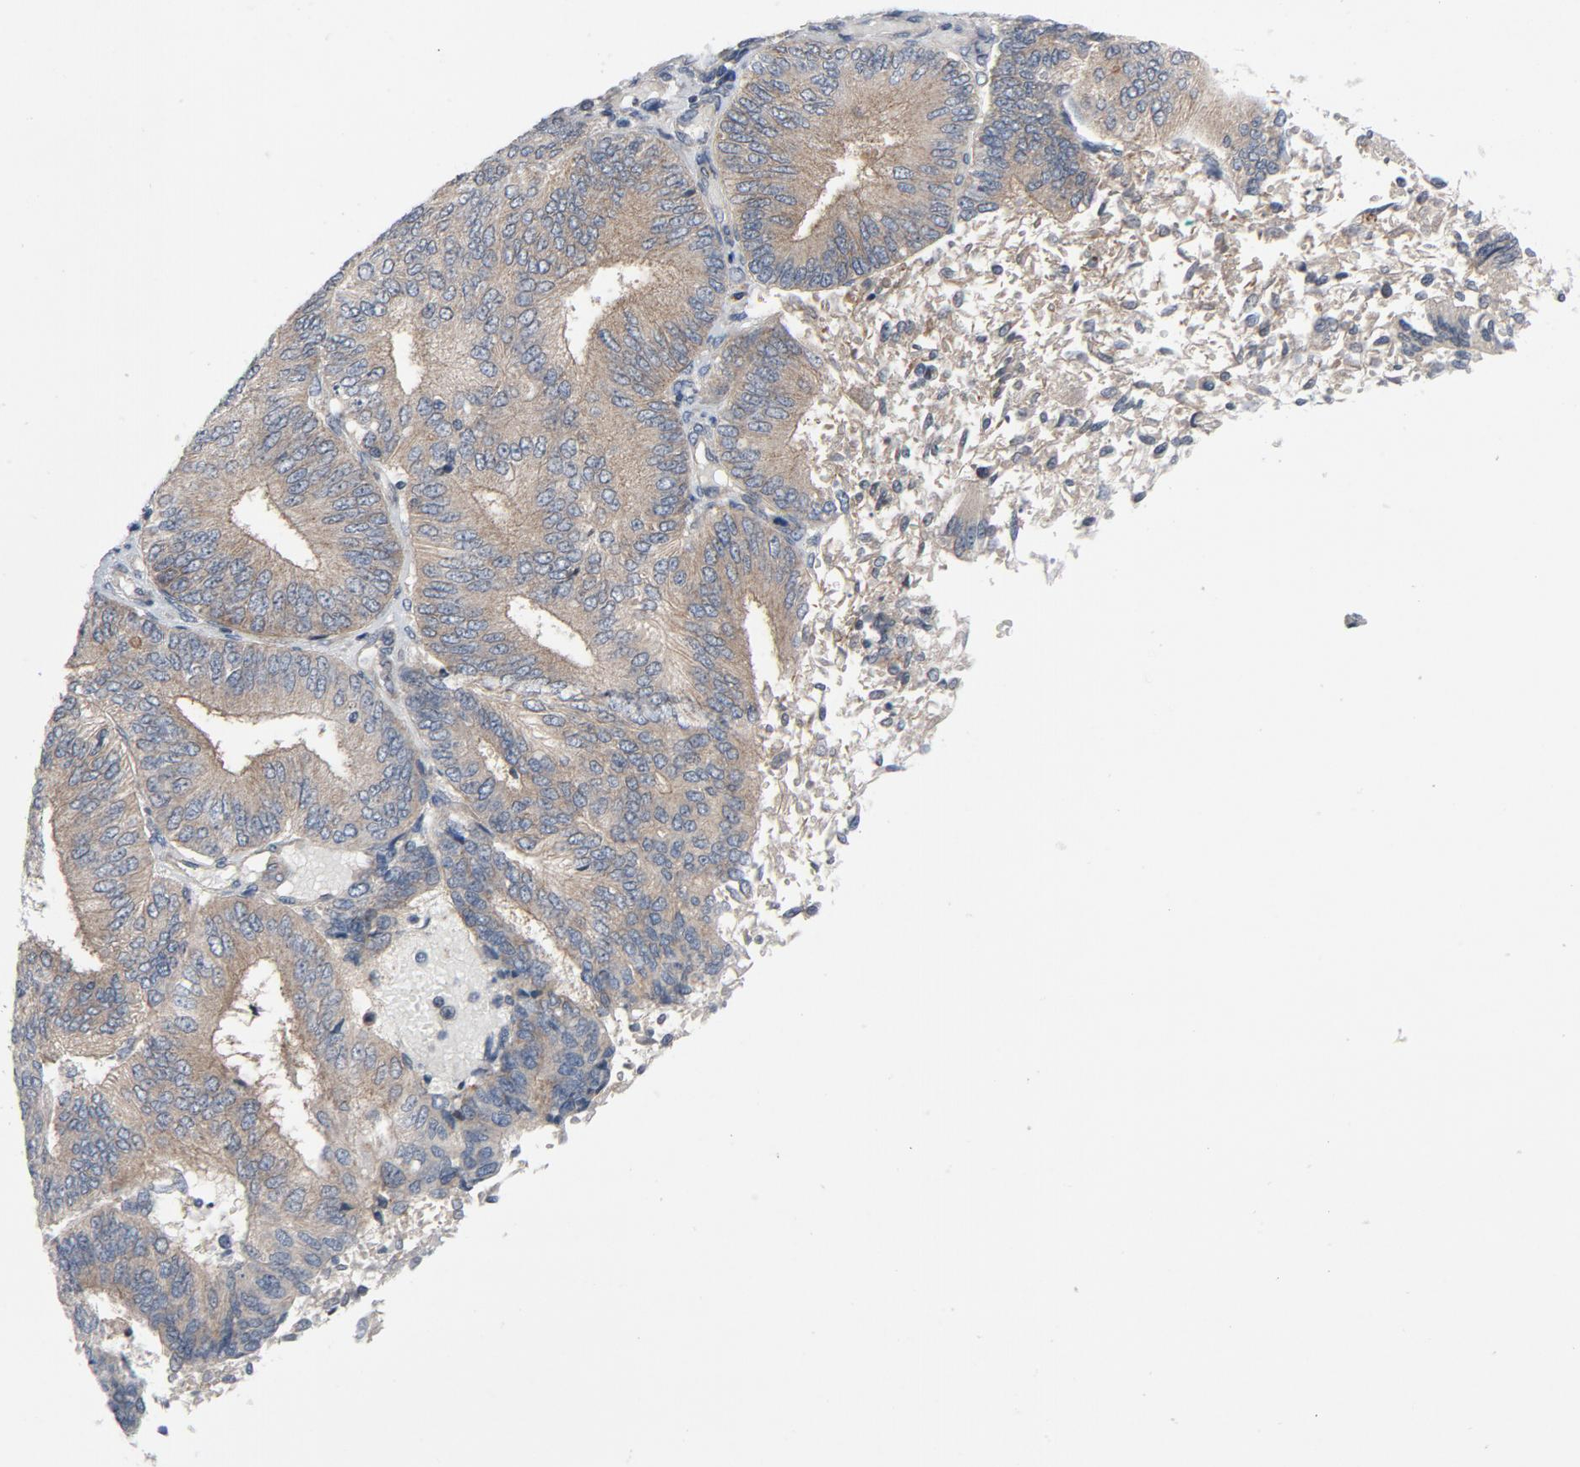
{"staining": {"intensity": "weak", "quantity": ">75%", "location": "cytoplasmic/membranous"}, "tissue": "endometrial cancer", "cell_type": "Tumor cells", "image_type": "cancer", "snomed": [{"axis": "morphology", "description": "Adenocarcinoma, NOS"}, {"axis": "topography", "description": "Endometrium"}], "caption": "Immunohistochemical staining of endometrial adenocarcinoma reveals low levels of weak cytoplasmic/membranous protein positivity in approximately >75% of tumor cells. (Stains: DAB (3,3'-diaminobenzidine) in brown, nuclei in blue, Microscopy: brightfield microscopy at high magnification).", "gene": "TSG101", "patient": {"sex": "female", "age": 55}}